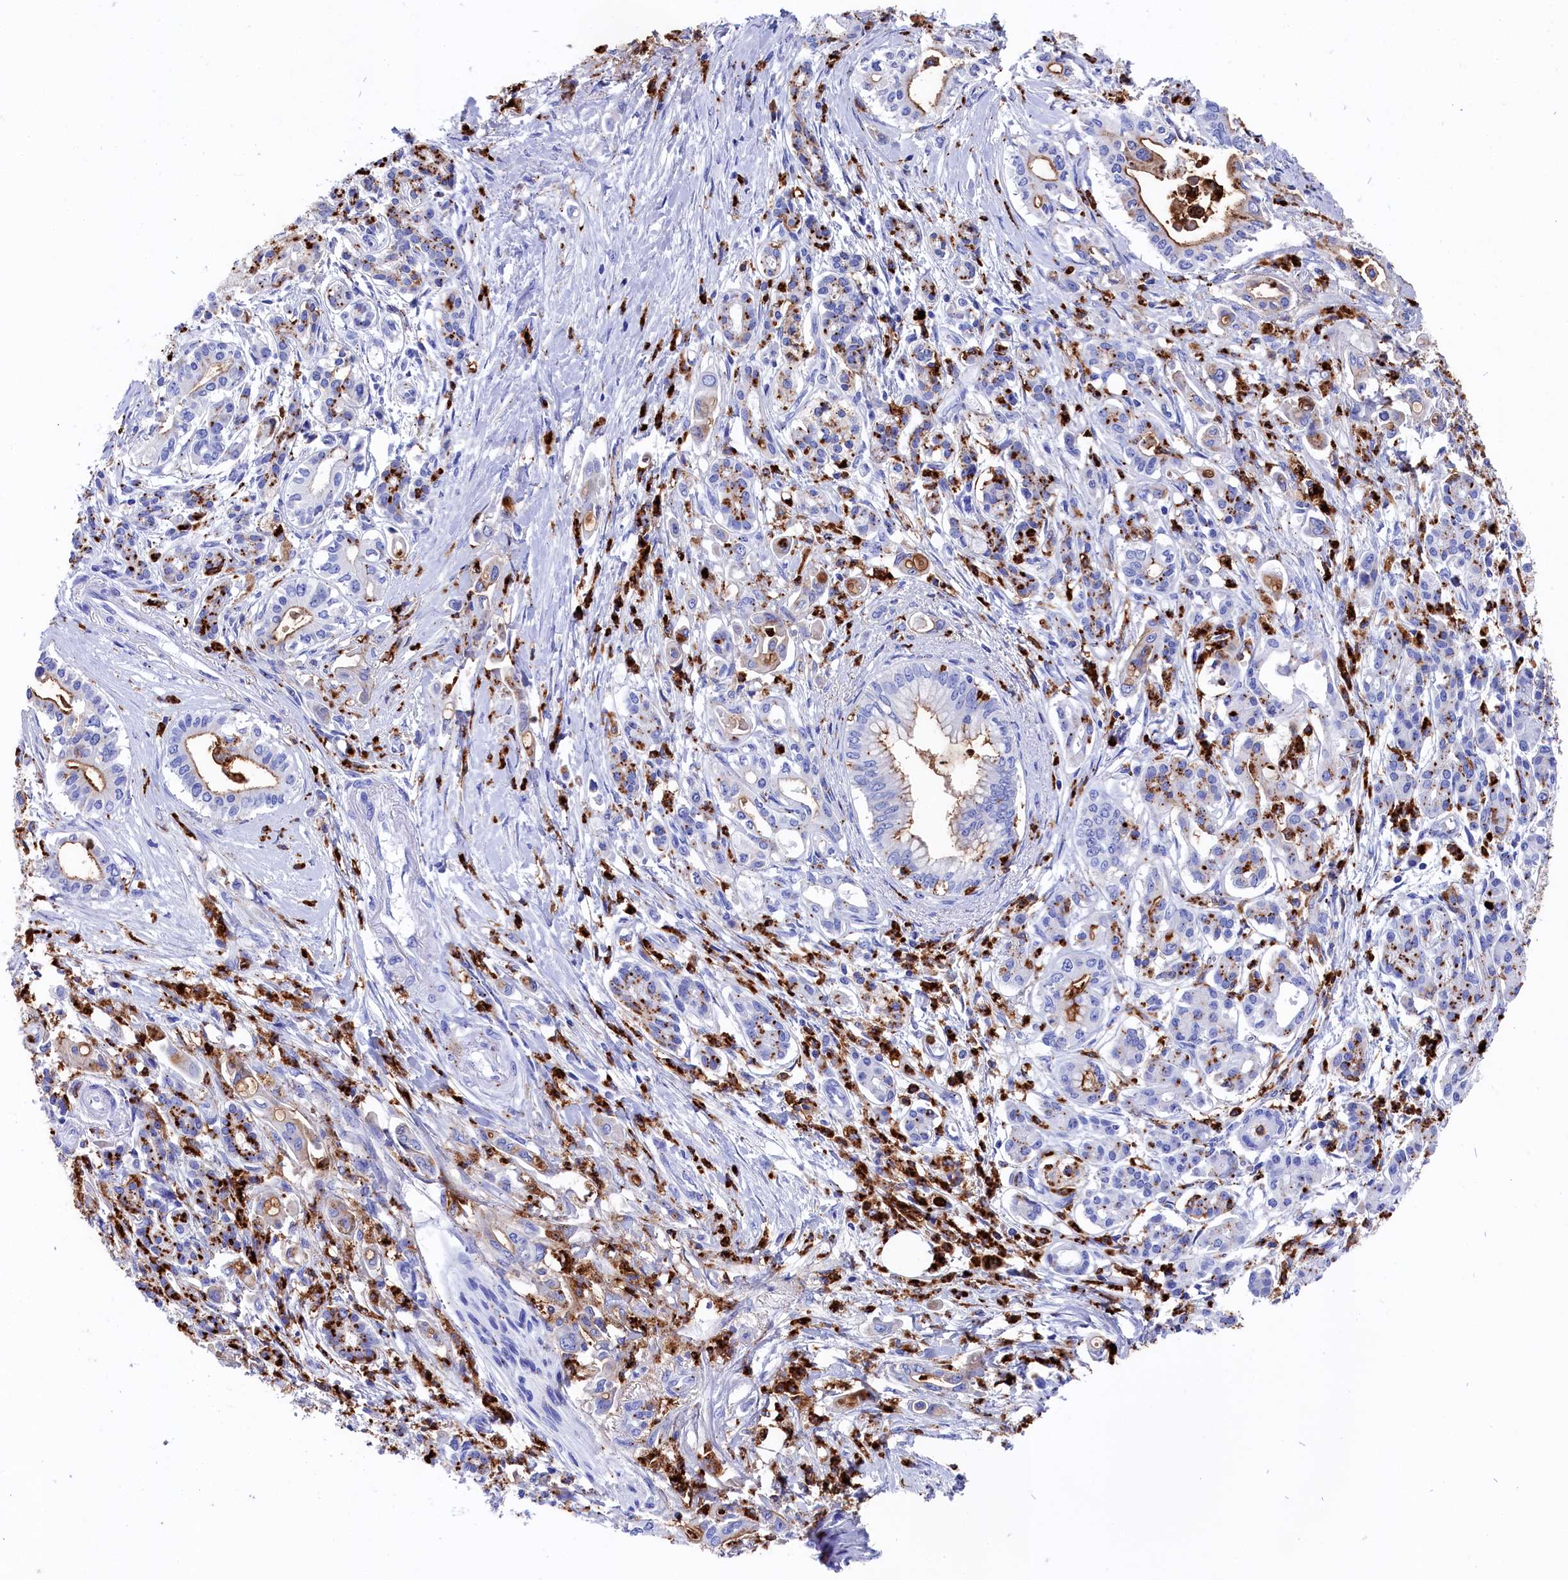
{"staining": {"intensity": "moderate", "quantity": "<25%", "location": "cytoplasmic/membranous"}, "tissue": "pancreatic cancer", "cell_type": "Tumor cells", "image_type": "cancer", "snomed": [{"axis": "morphology", "description": "Adenocarcinoma, NOS"}, {"axis": "topography", "description": "Pancreas"}], "caption": "Pancreatic cancer stained with a protein marker shows moderate staining in tumor cells.", "gene": "PLAC8", "patient": {"sex": "female", "age": 66}}